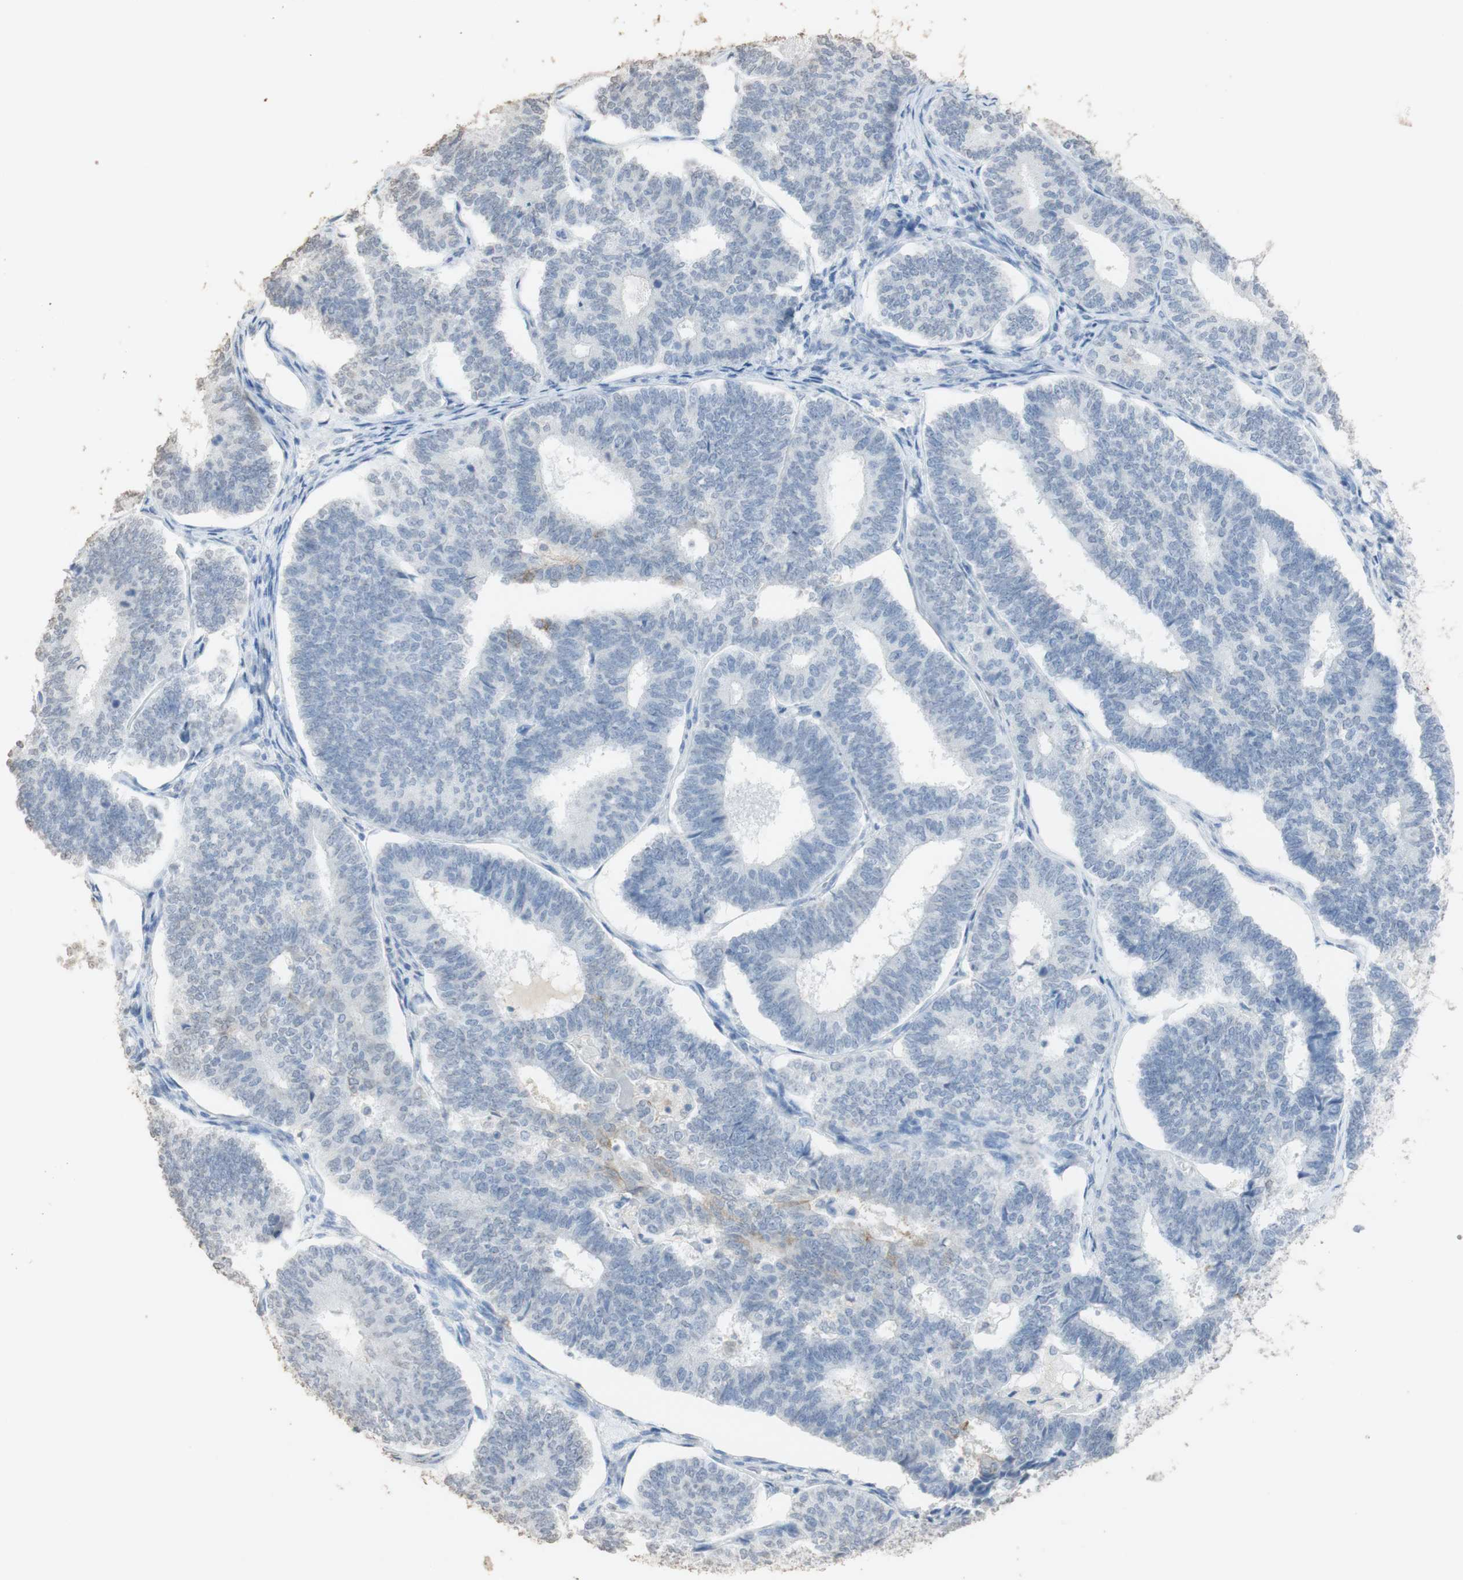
{"staining": {"intensity": "weak", "quantity": "<25%", "location": "cytoplasmic/membranous"}, "tissue": "endometrial cancer", "cell_type": "Tumor cells", "image_type": "cancer", "snomed": [{"axis": "morphology", "description": "Adenocarcinoma, NOS"}, {"axis": "topography", "description": "Endometrium"}], "caption": "Immunohistochemistry of human endometrial cancer demonstrates no staining in tumor cells.", "gene": "L1CAM", "patient": {"sex": "female", "age": 70}}